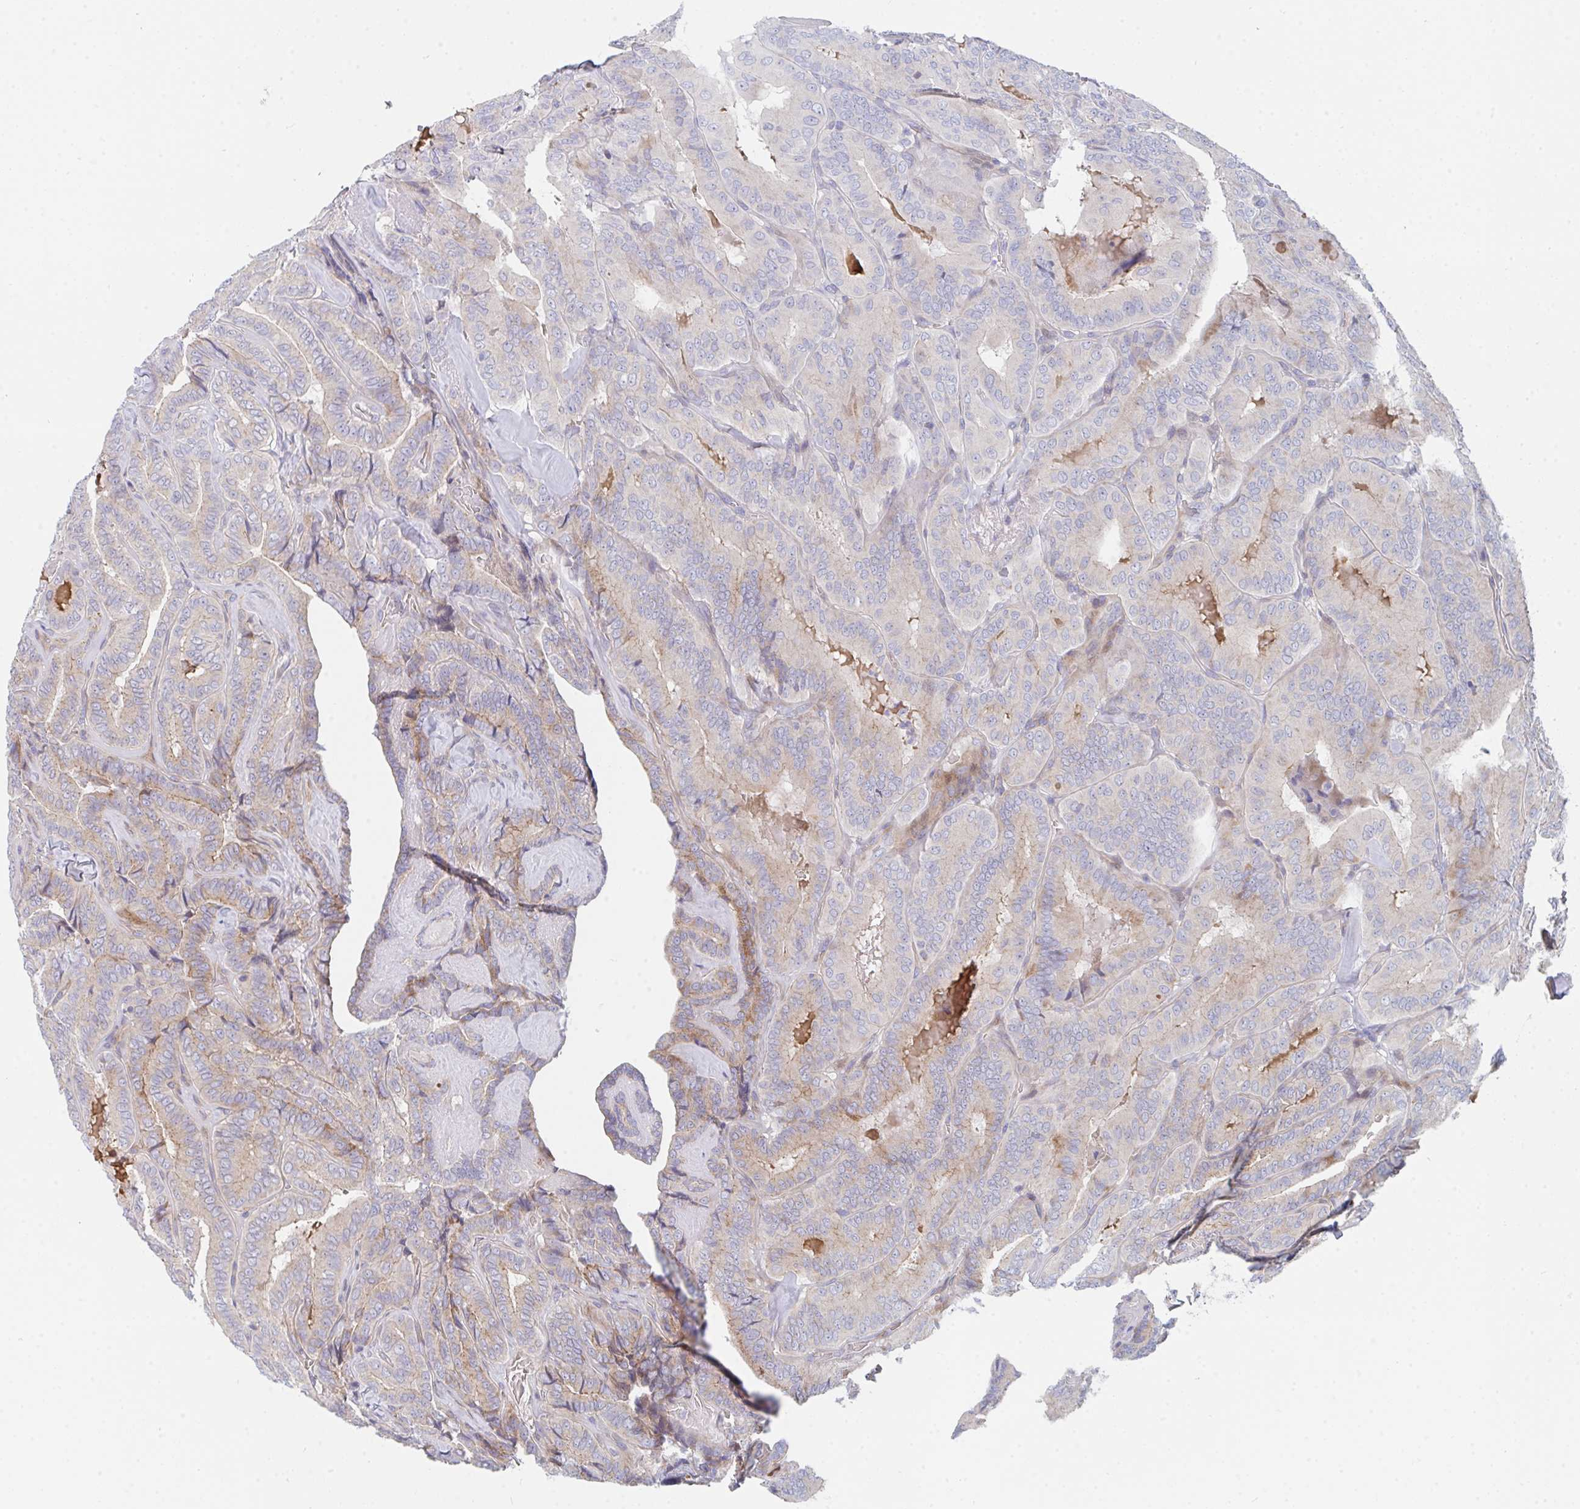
{"staining": {"intensity": "weak", "quantity": "25%-75%", "location": "cytoplasmic/membranous"}, "tissue": "thyroid cancer", "cell_type": "Tumor cells", "image_type": "cancer", "snomed": [{"axis": "morphology", "description": "Papillary adenocarcinoma, NOS"}, {"axis": "topography", "description": "Thyroid gland"}], "caption": "IHC (DAB) staining of thyroid cancer shows weak cytoplasmic/membranous protein staining in about 25%-75% of tumor cells. The staining was performed using DAB (3,3'-diaminobenzidine), with brown indicating positive protein expression. Nuclei are stained blue with hematoxylin.", "gene": "TNFSF4", "patient": {"sex": "male", "age": 61}}